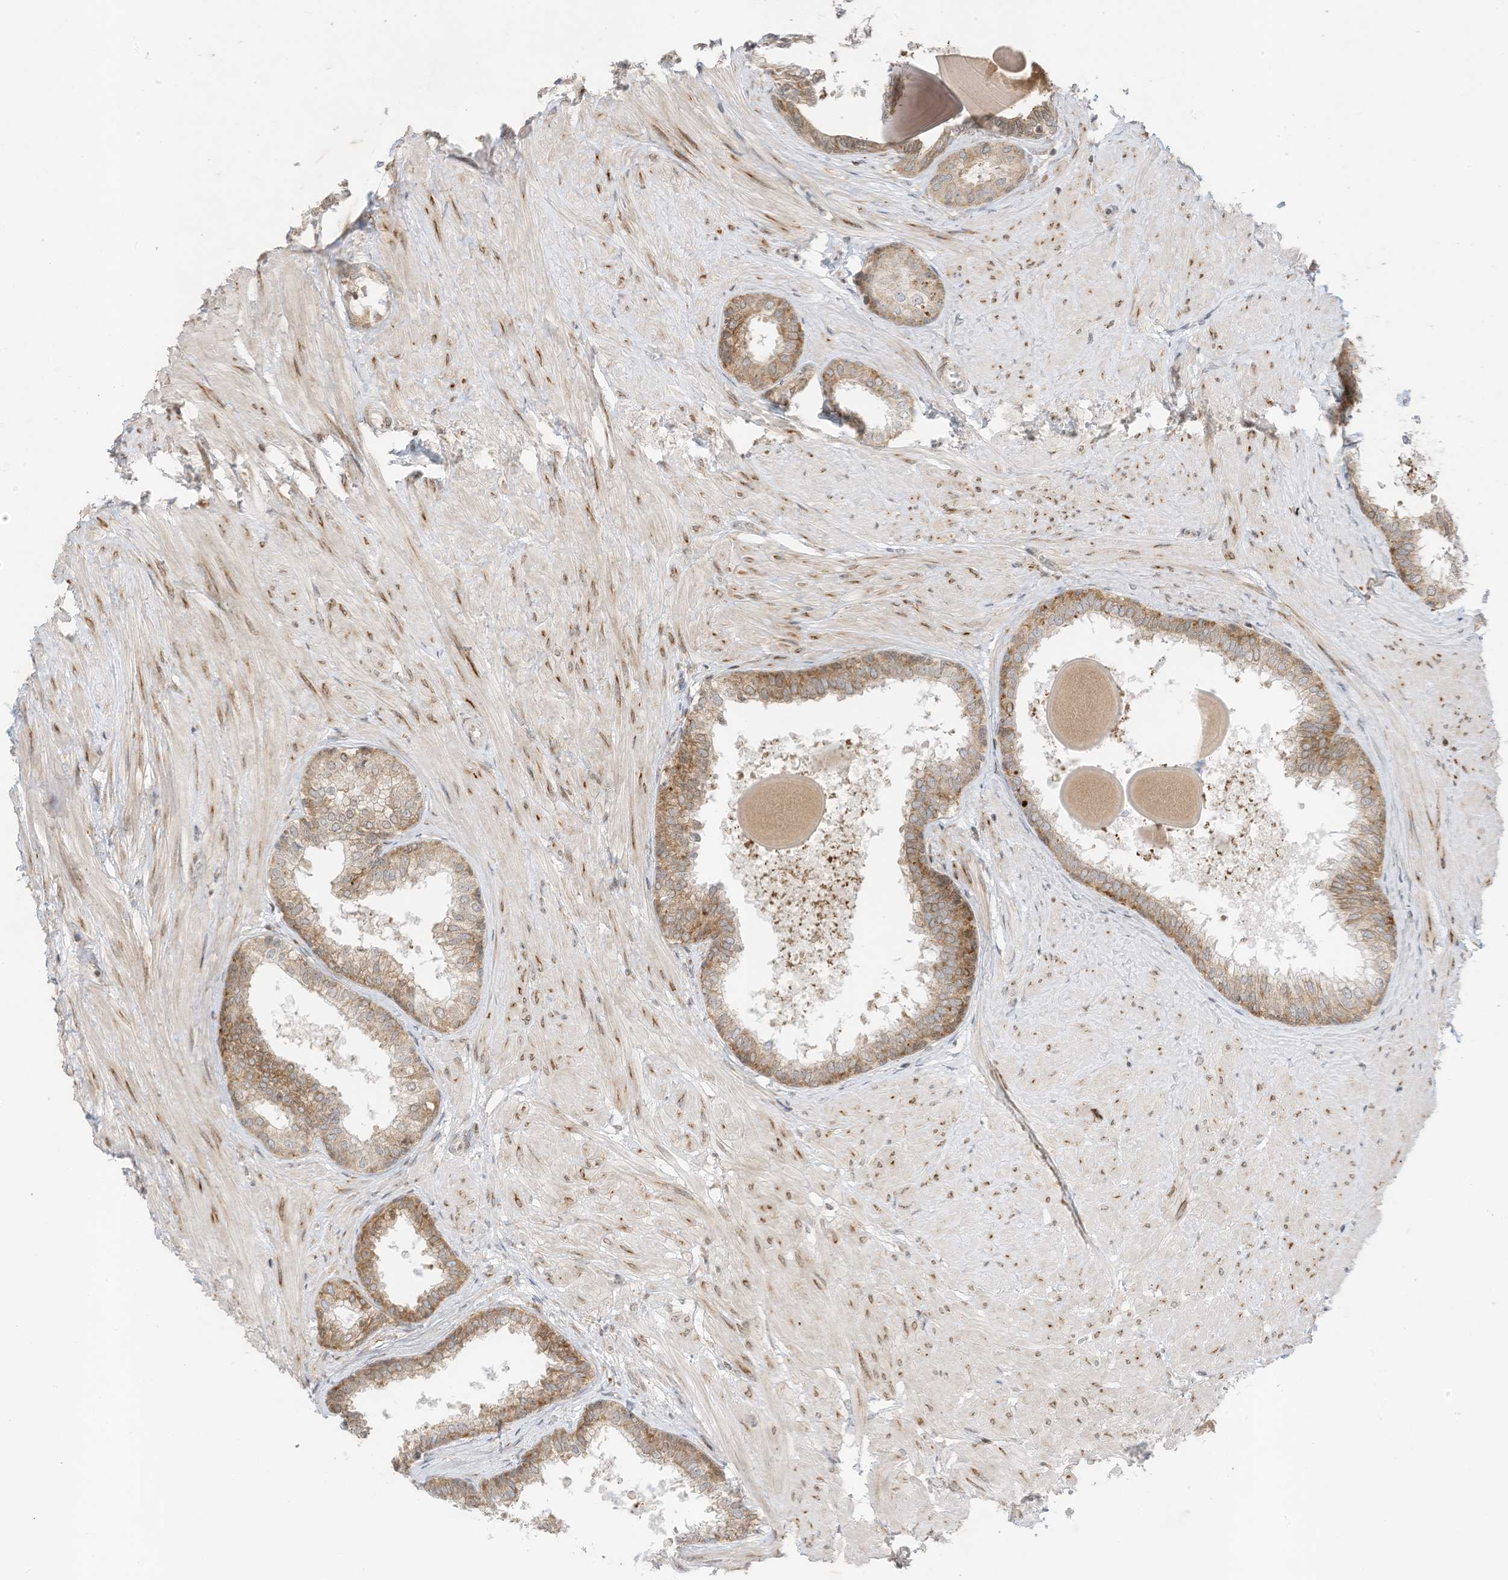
{"staining": {"intensity": "moderate", "quantity": ">75%", "location": "cytoplasmic/membranous"}, "tissue": "prostate", "cell_type": "Glandular cells", "image_type": "normal", "snomed": [{"axis": "morphology", "description": "Normal tissue, NOS"}, {"axis": "topography", "description": "Prostate"}], "caption": "Unremarkable prostate shows moderate cytoplasmic/membranous expression in about >75% of glandular cells, visualized by immunohistochemistry.", "gene": "EDF1", "patient": {"sex": "male", "age": 48}}